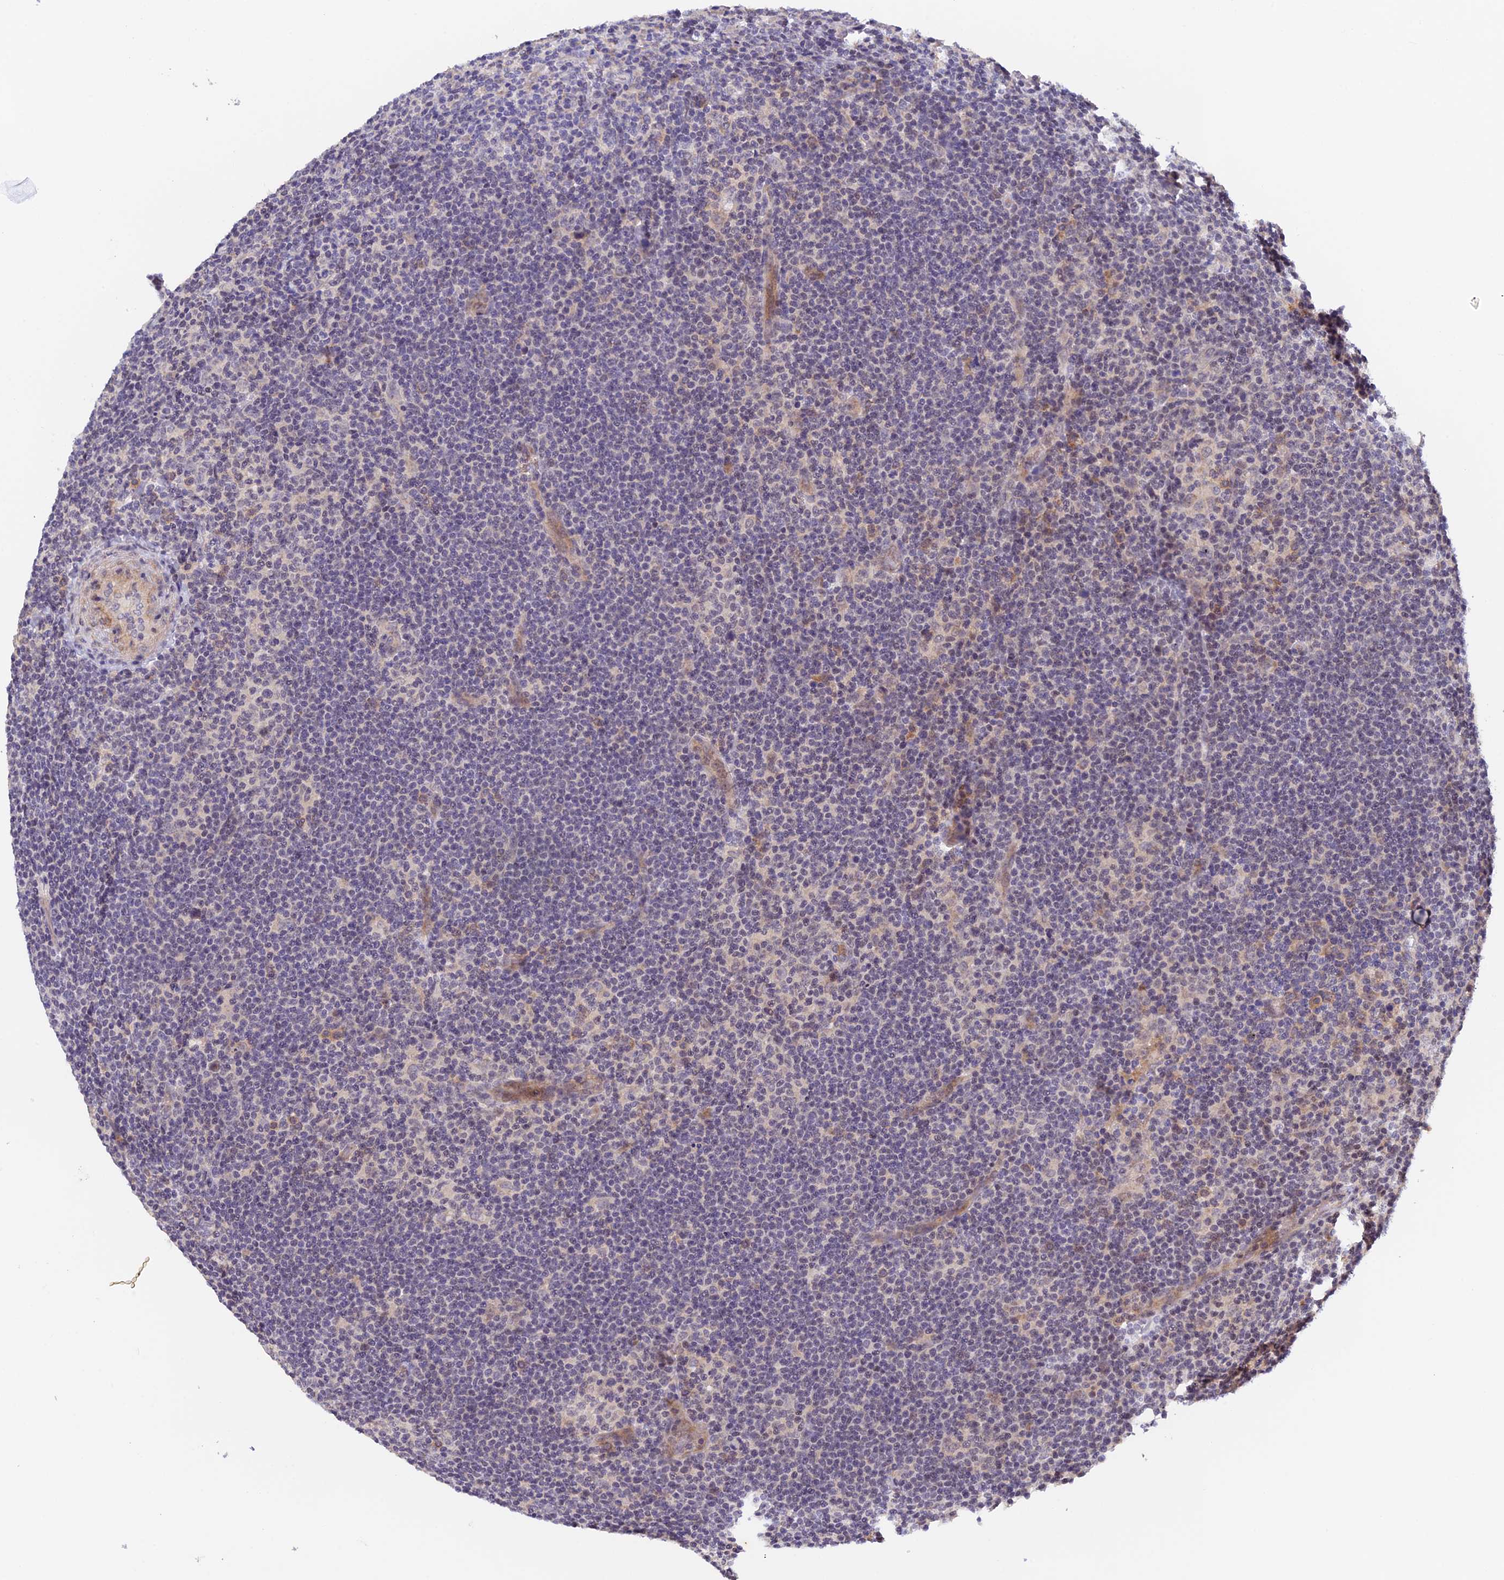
{"staining": {"intensity": "negative", "quantity": "none", "location": "none"}, "tissue": "lymphoma", "cell_type": "Tumor cells", "image_type": "cancer", "snomed": [{"axis": "morphology", "description": "Hodgkin's disease, NOS"}, {"axis": "topography", "description": "Lymph node"}], "caption": "High magnification brightfield microscopy of lymphoma stained with DAB (brown) and counterstained with hematoxylin (blue): tumor cells show no significant expression.", "gene": "CWH43", "patient": {"sex": "female", "age": 57}}